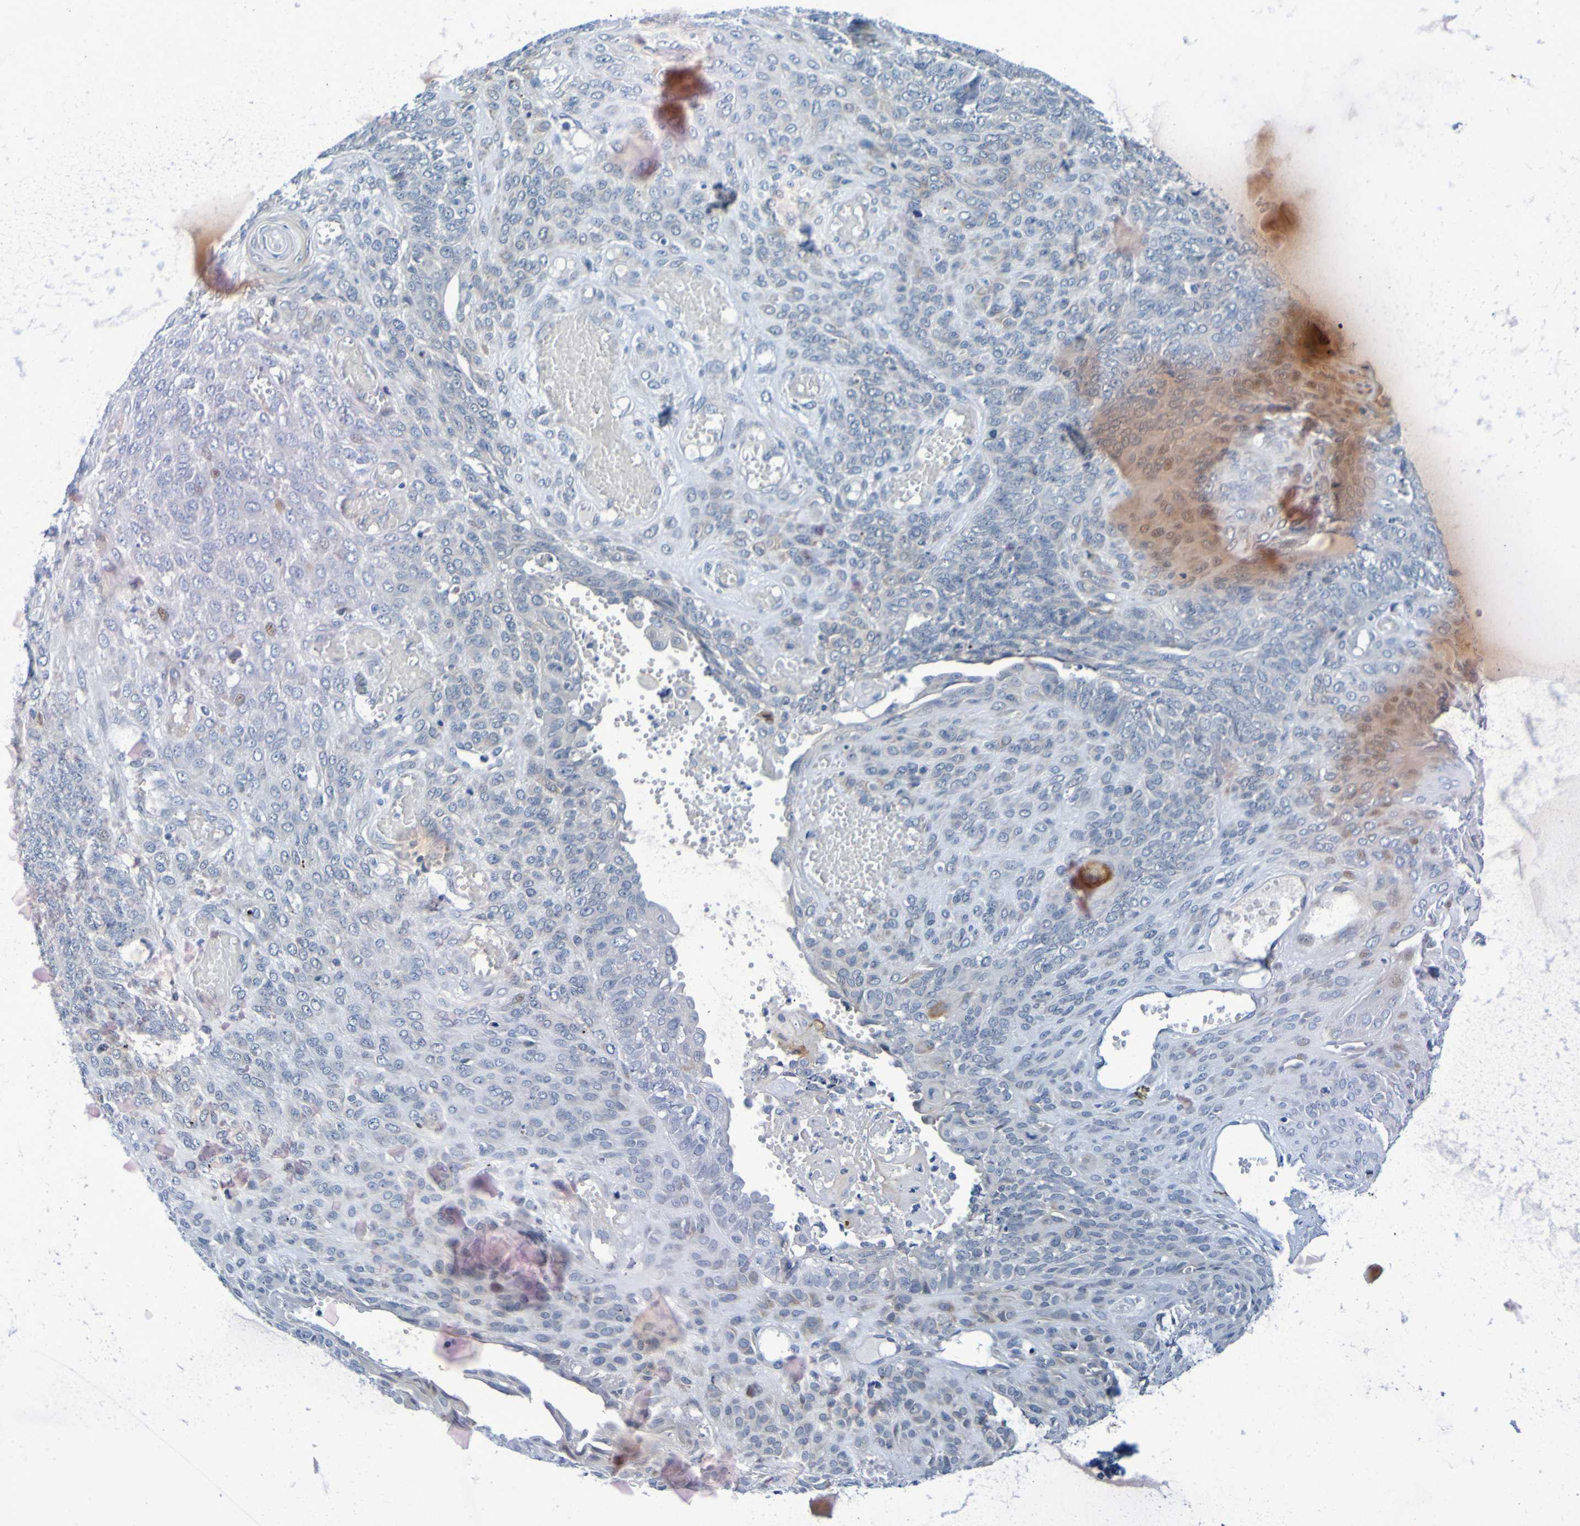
{"staining": {"intensity": "negative", "quantity": "none", "location": "none"}, "tissue": "endometrial cancer", "cell_type": "Tumor cells", "image_type": "cancer", "snomed": [{"axis": "morphology", "description": "Adenocarcinoma, NOS"}, {"axis": "topography", "description": "Endometrium"}], "caption": "This is a histopathology image of immunohistochemistry (IHC) staining of adenocarcinoma (endometrial), which shows no staining in tumor cells.", "gene": "VMA21", "patient": {"sex": "female", "age": 32}}